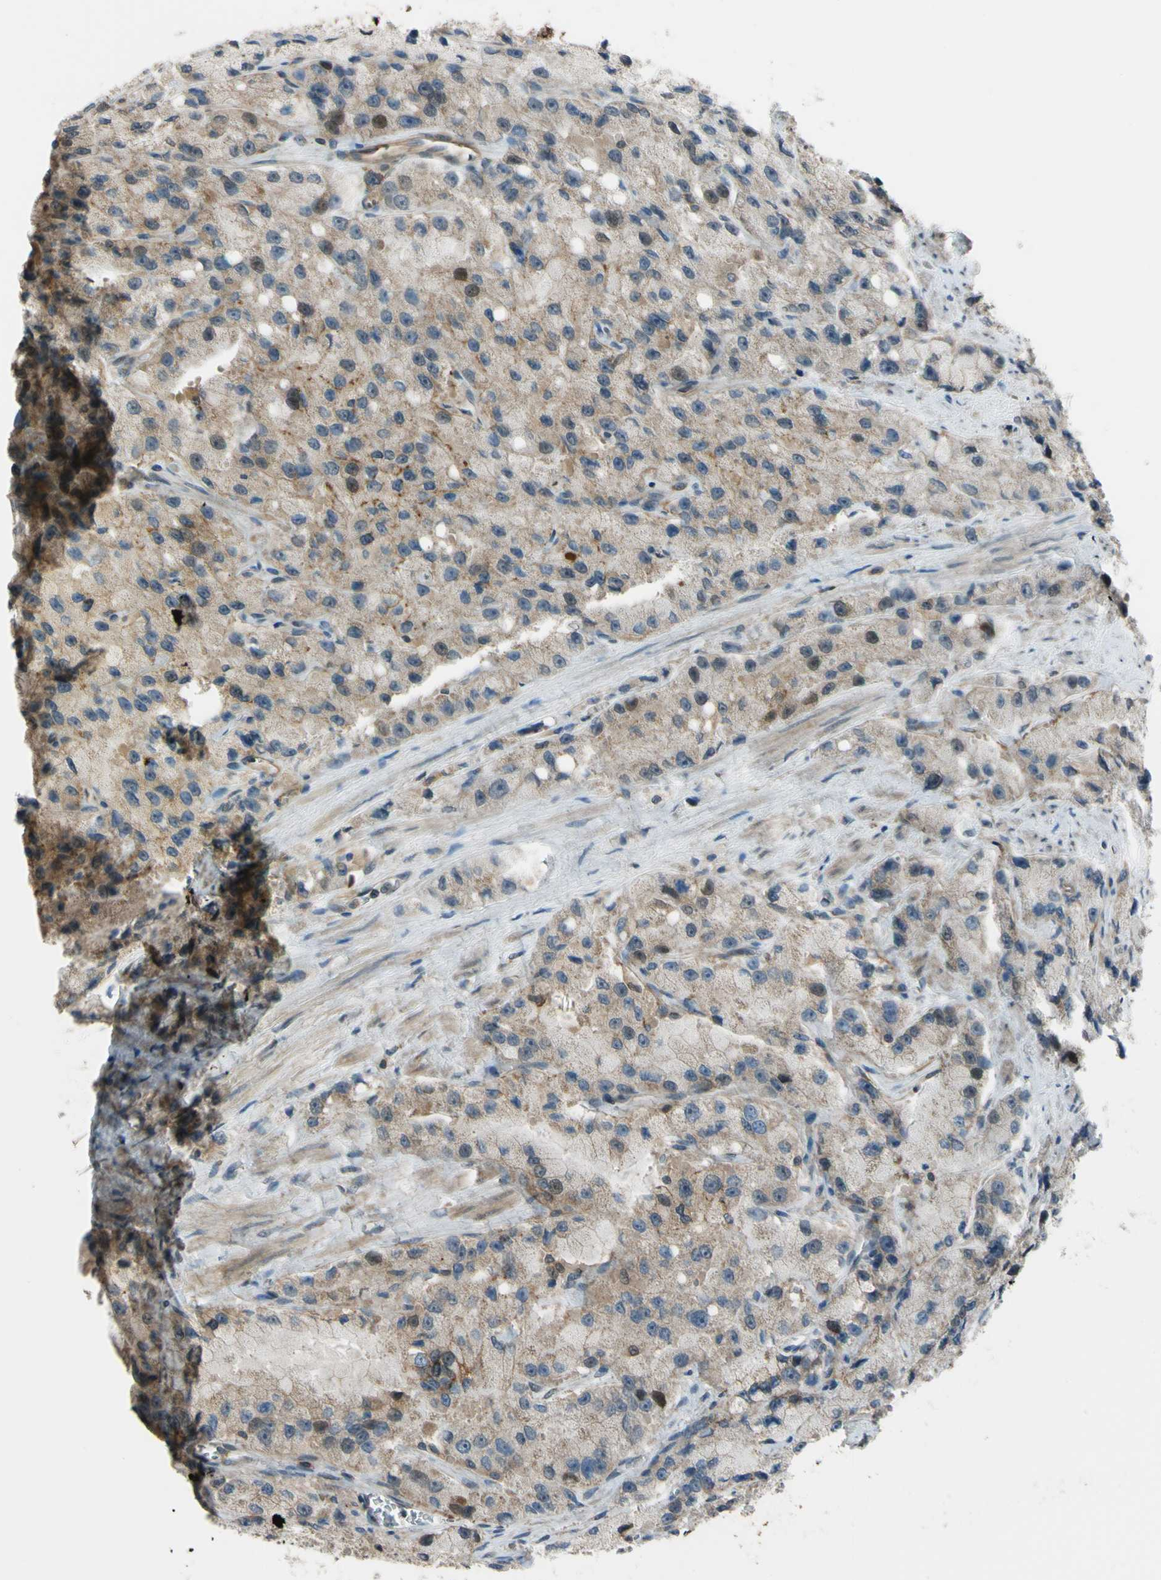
{"staining": {"intensity": "weak", "quantity": "25%-75%", "location": "cytoplasmic/membranous,nuclear"}, "tissue": "prostate cancer", "cell_type": "Tumor cells", "image_type": "cancer", "snomed": [{"axis": "morphology", "description": "Adenocarcinoma, High grade"}, {"axis": "topography", "description": "Prostate"}], "caption": "The immunohistochemical stain labels weak cytoplasmic/membranous and nuclear staining in tumor cells of prostate cancer tissue.", "gene": "FLII", "patient": {"sex": "male", "age": 58}}